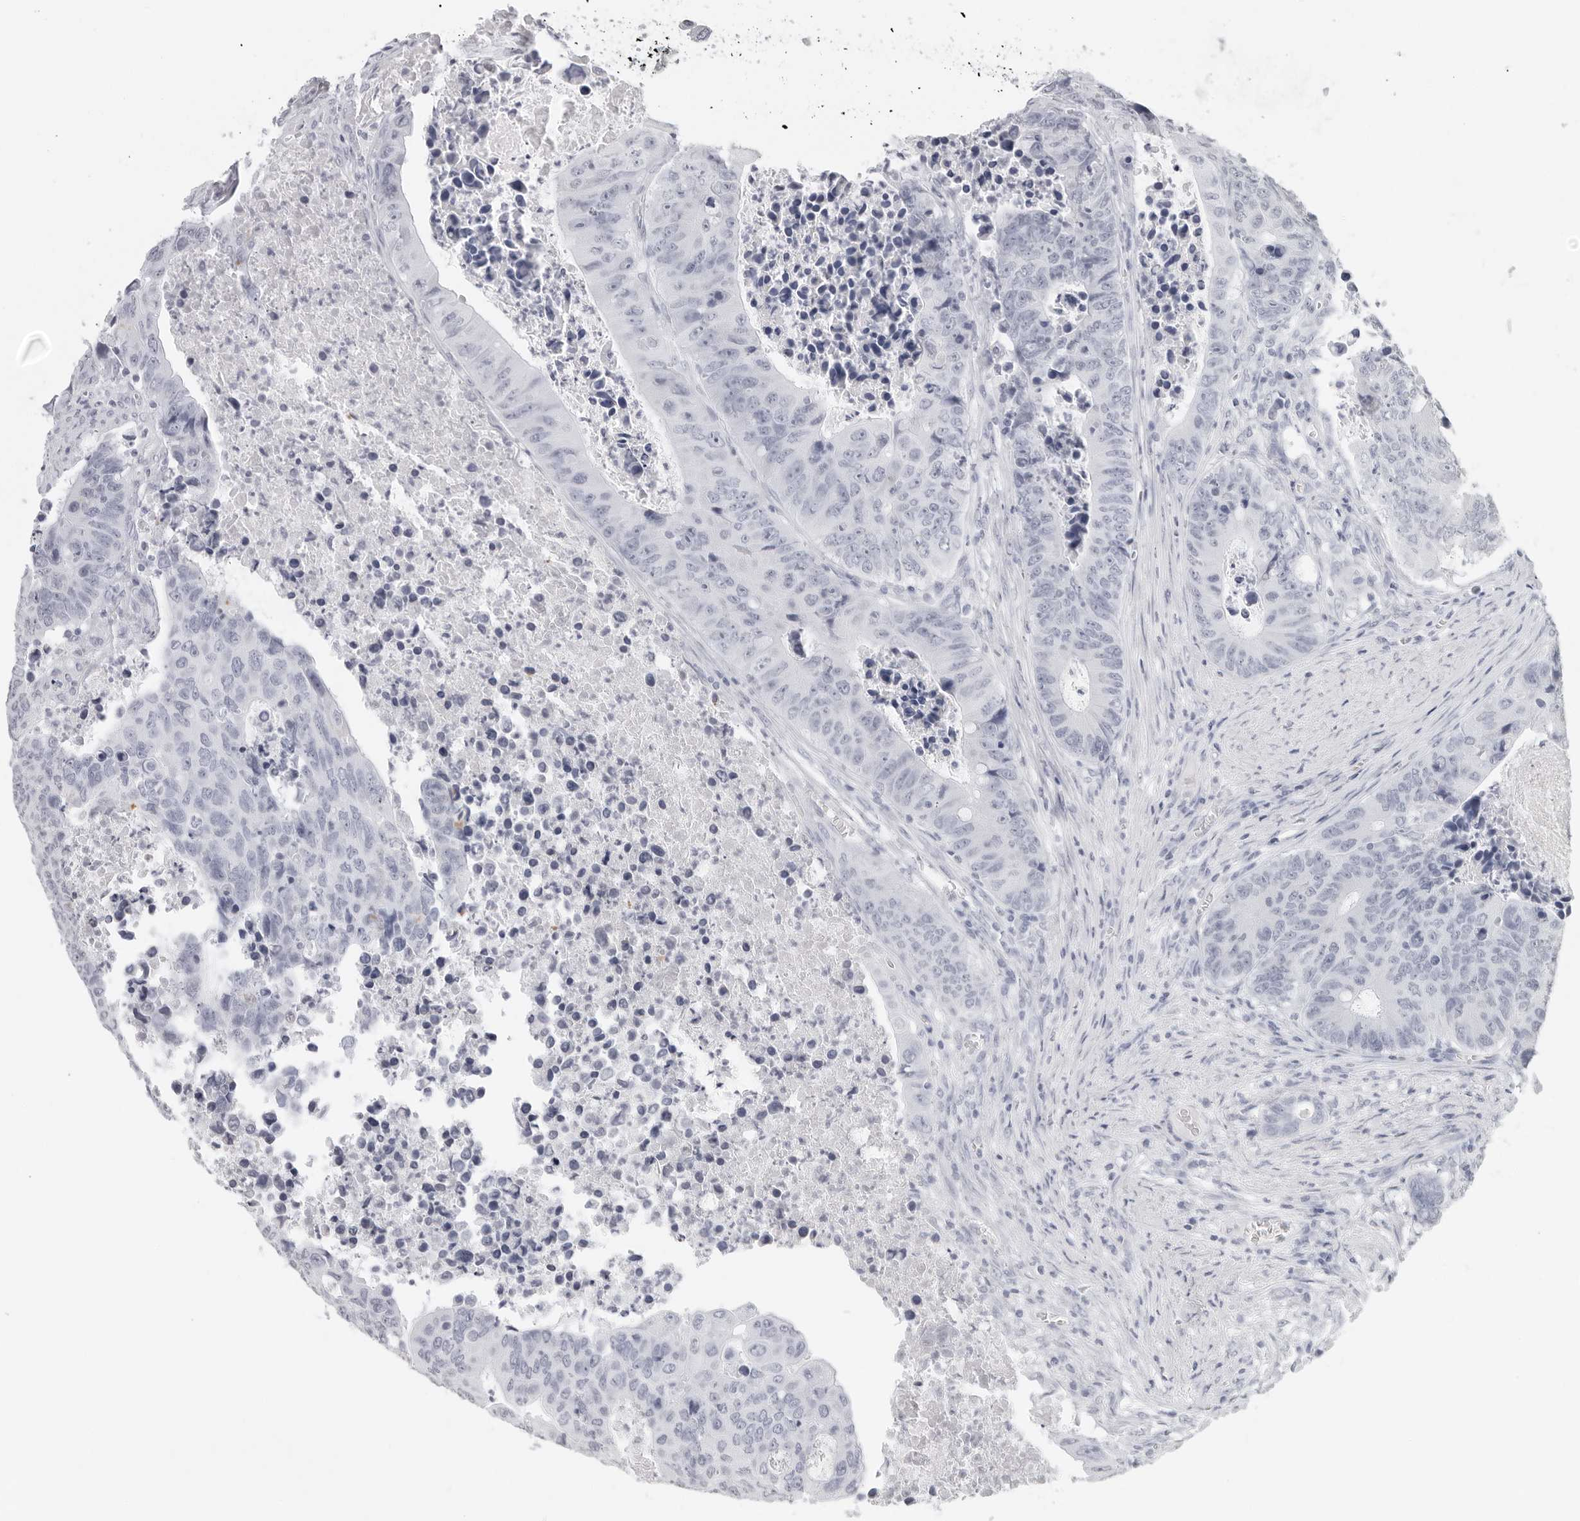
{"staining": {"intensity": "negative", "quantity": "none", "location": "none"}, "tissue": "colorectal cancer", "cell_type": "Tumor cells", "image_type": "cancer", "snomed": [{"axis": "morphology", "description": "Adenocarcinoma, NOS"}, {"axis": "topography", "description": "Colon"}], "caption": "A high-resolution image shows IHC staining of adenocarcinoma (colorectal), which displays no significant expression in tumor cells. The staining was performed using DAB to visualize the protein expression in brown, while the nuclei were stained in blue with hematoxylin (Magnification: 20x).", "gene": "AGMAT", "patient": {"sex": "male", "age": 87}}